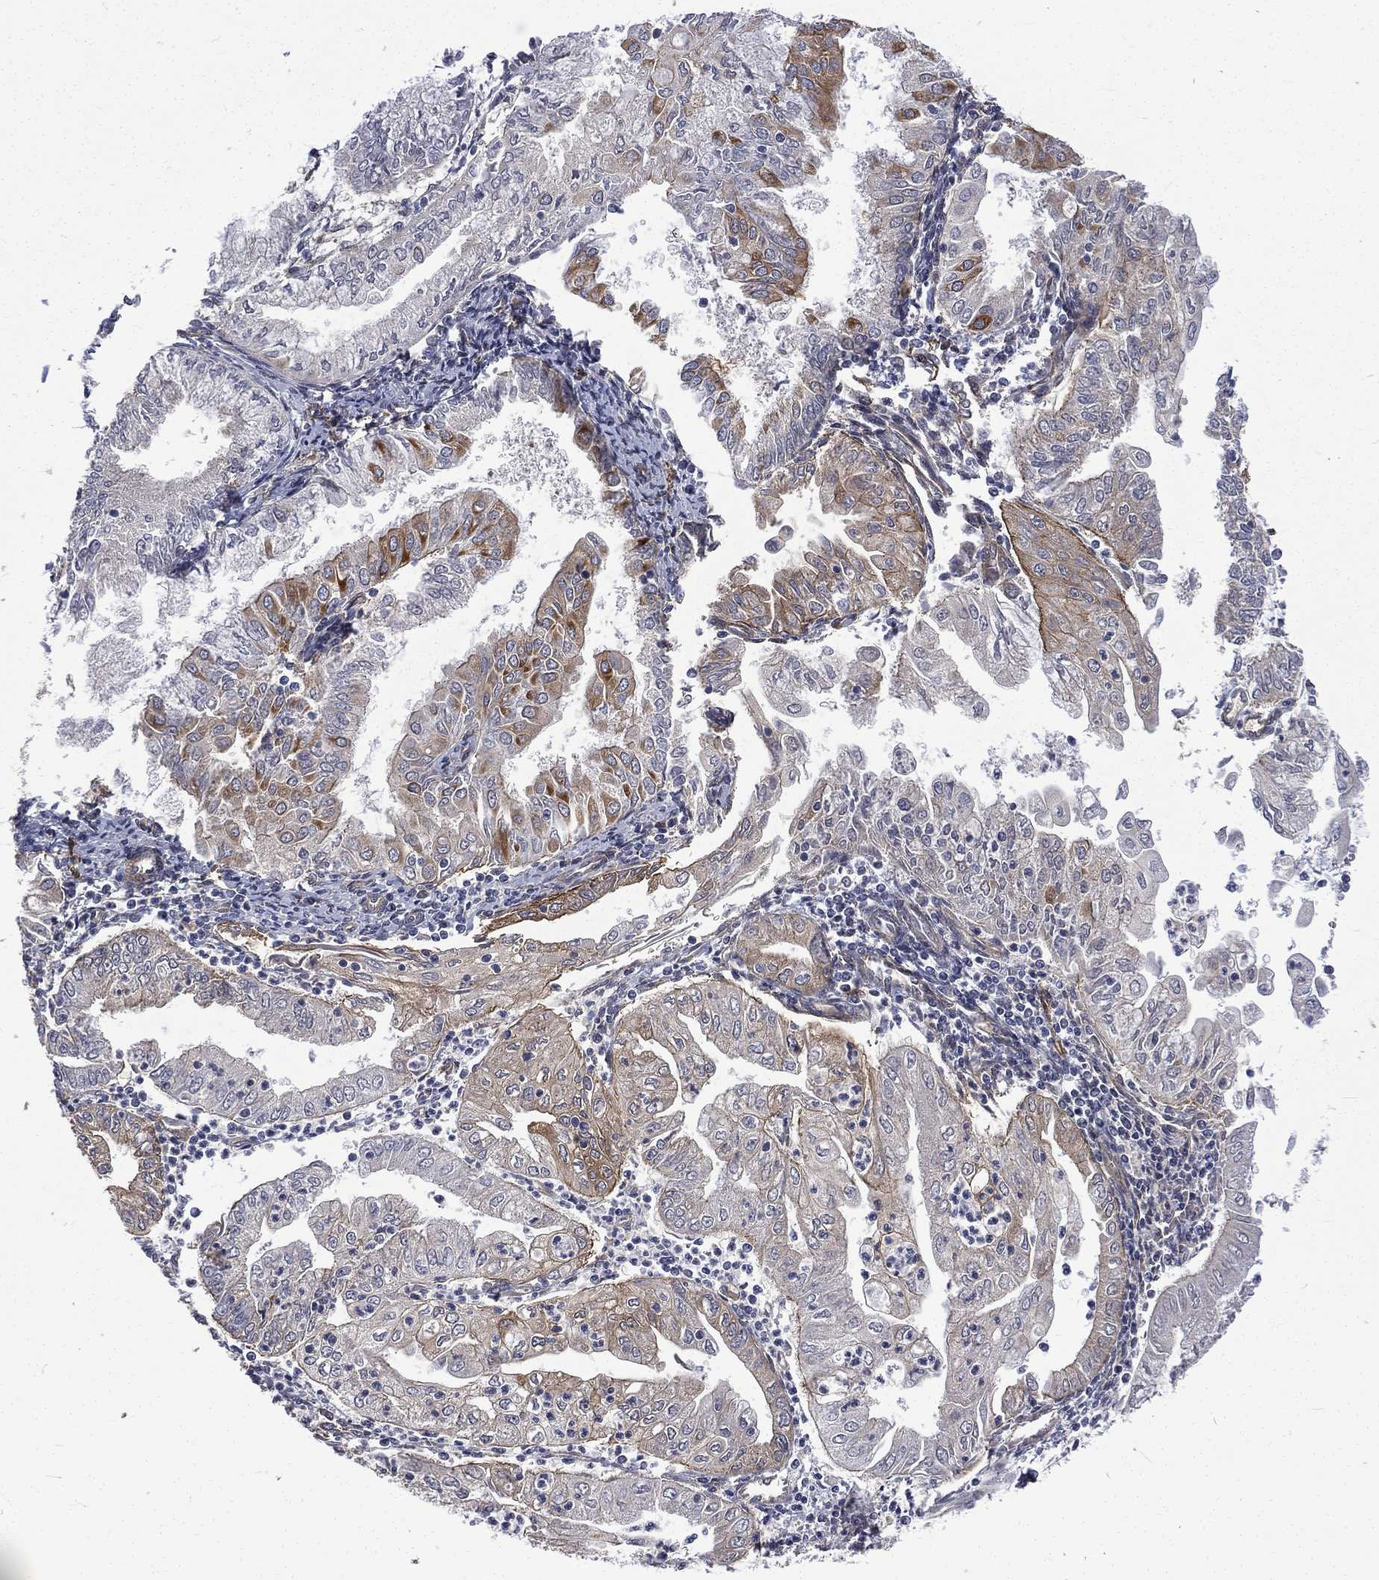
{"staining": {"intensity": "moderate", "quantity": "<25%", "location": "cytoplasmic/membranous"}, "tissue": "endometrial cancer", "cell_type": "Tumor cells", "image_type": "cancer", "snomed": [{"axis": "morphology", "description": "Adenocarcinoma, NOS"}, {"axis": "topography", "description": "Endometrium"}], "caption": "The immunohistochemical stain highlights moderate cytoplasmic/membranous staining in tumor cells of endometrial cancer (adenocarcinoma) tissue. (IHC, brightfield microscopy, high magnification).", "gene": "PPFIBP1", "patient": {"sex": "female", "age": 56}}